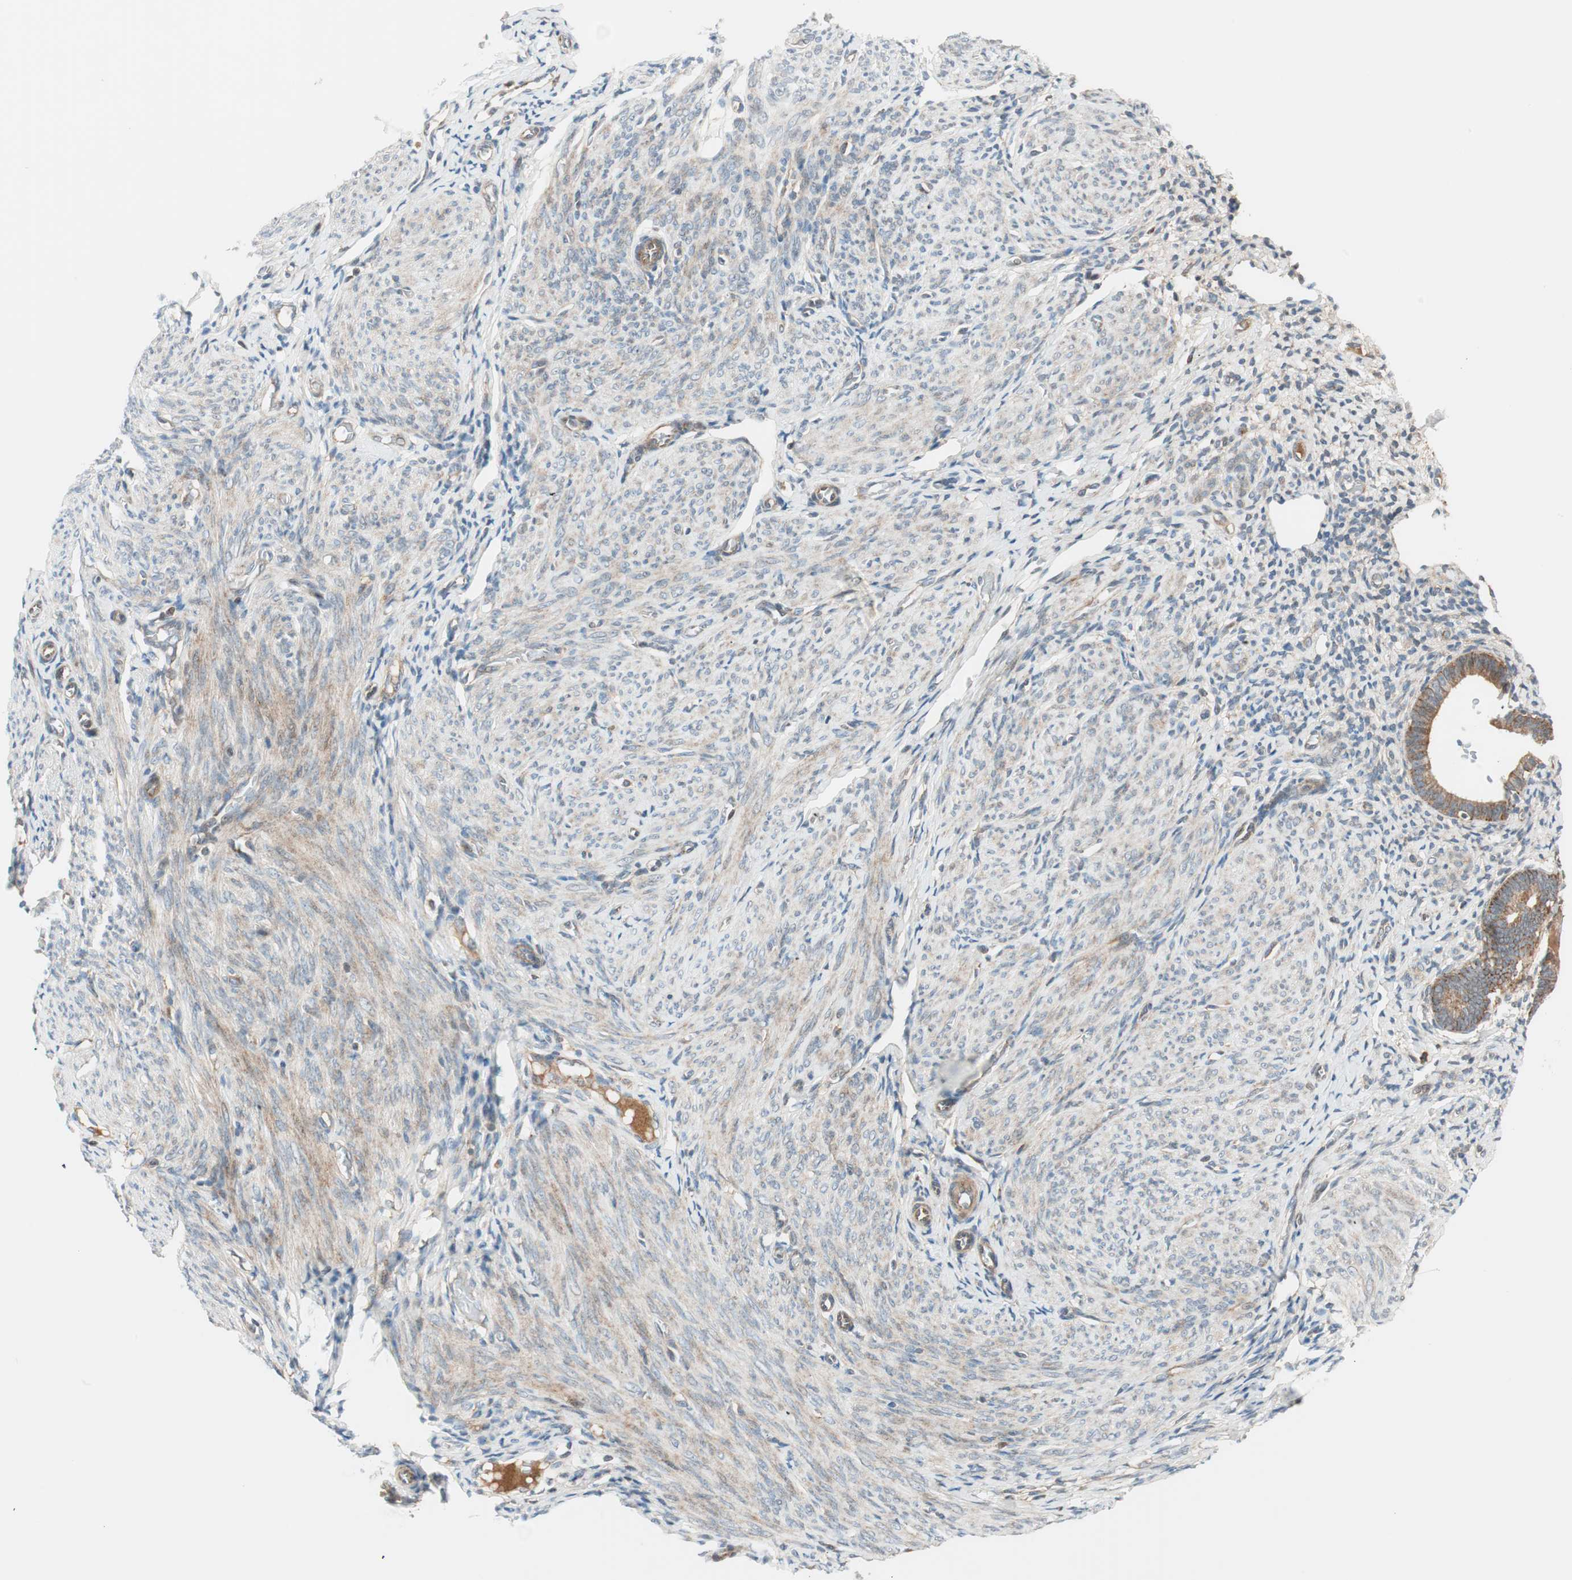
{"staining": {"intensity": "negative", "quantity": "none", "location": "none"}, "tissue": "endometrium", "cell_type": "Cells in endometrial stroma", "image_type": "normal", "snomed": [{"axis": "morphology", "description": "Normal tissue, NOS"}, {"axis": "topography", "description": "Endometrium"}], "caption": "The histopathology image shows no staining of cells in endometrial stroma in benign endometrium. (Brightfield microscopy of DAB immunohistochemistry (IHC) at high magnification).", "gene": "ABI1", "patient": {"sex": "female", "age": 61}}